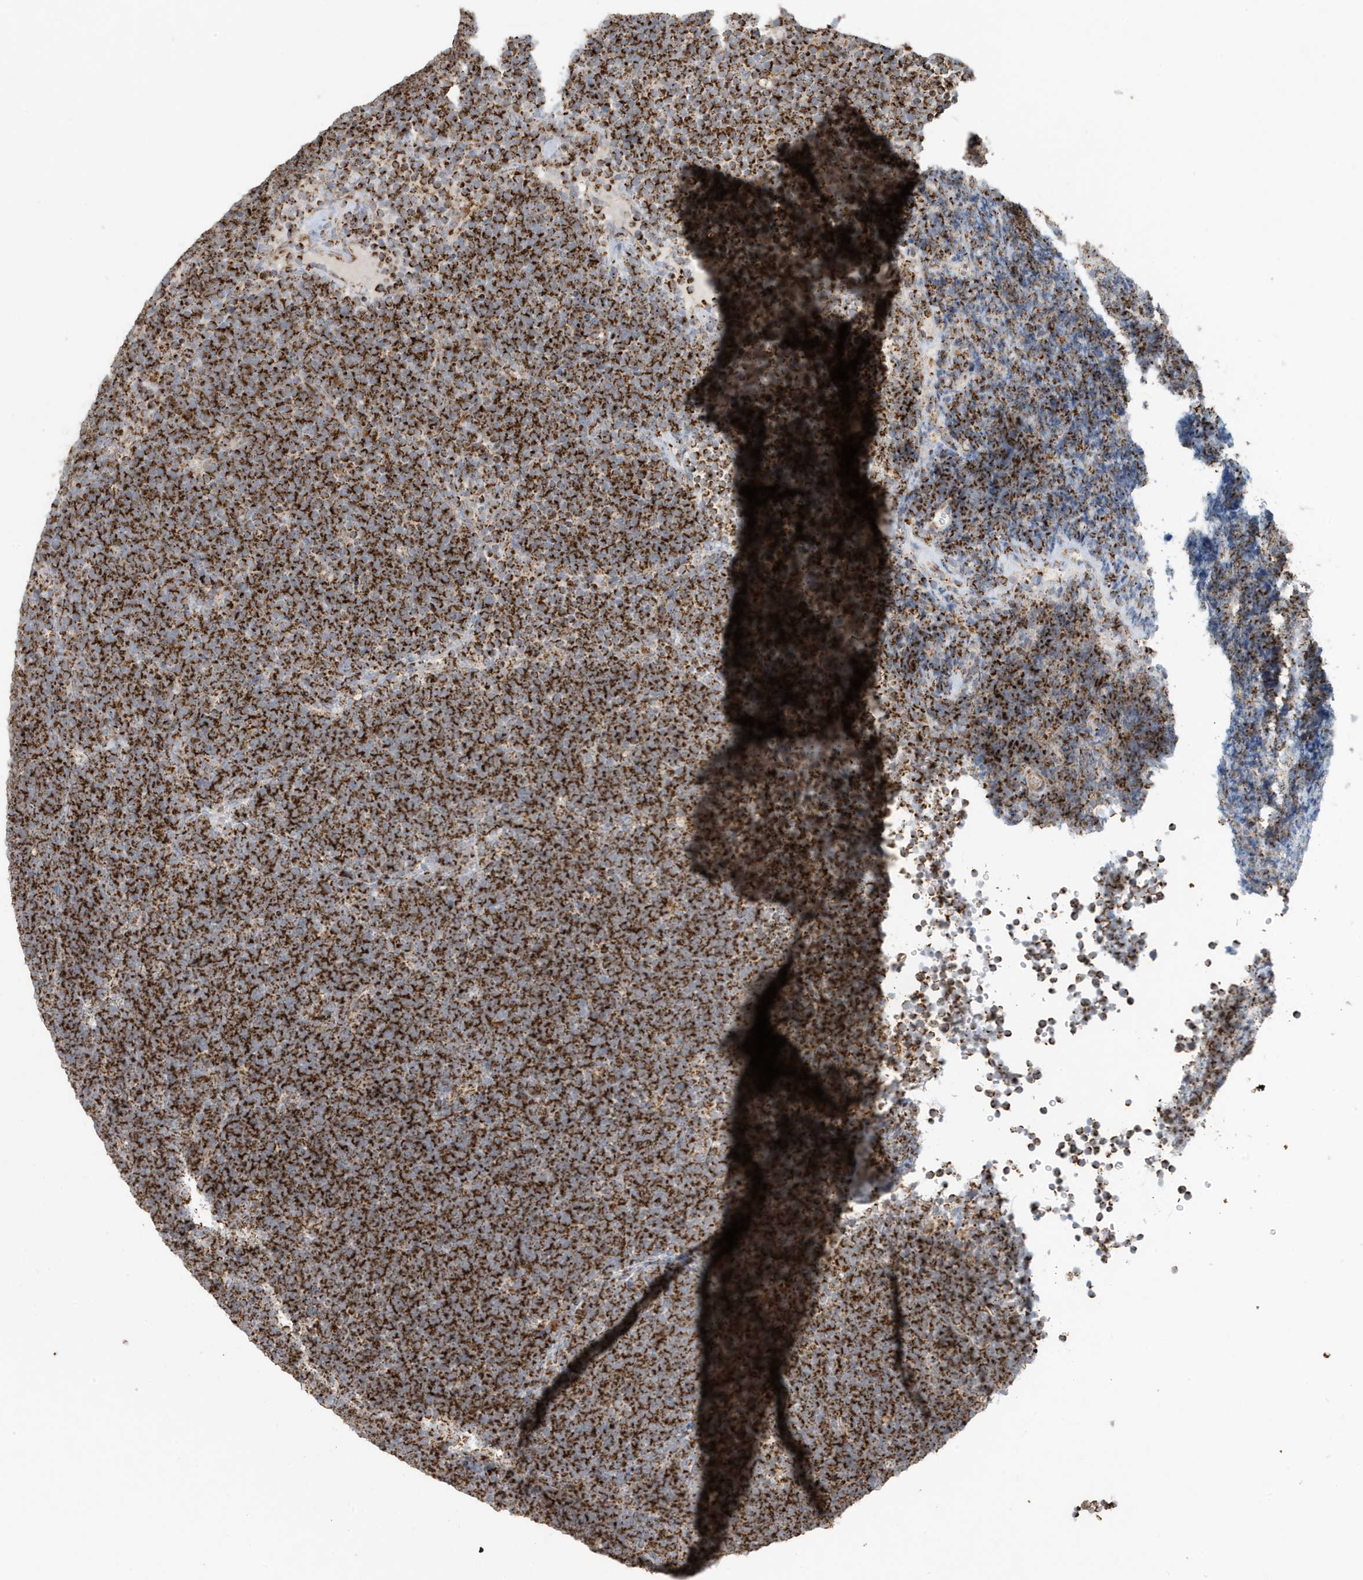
{"staining": {"intensity": "strong", "quantity": ">75%", "location": "cytoplasmic/membranous"}, "tissue": "lymphoma", "cell_type": "Tumor cells", "image_type": "cancer", "snomed": [{"axis": "morphology", "description": "Malignant lymphoma, non-Hodgkin's type, High grade"}, {"axis": "topography", "description": "Lymph node"}], "caption": "A high-resolution photomicrograph shows immunohistochemistry staining of malignant lymphoma, non-Hodgkin's type (high-grade), which reveals strong cytoplasmic/membranous staining in approximately >75% of tumor cells.", "gene": "MAN1A1", "patient": {"sex": "male", "age": 13}}